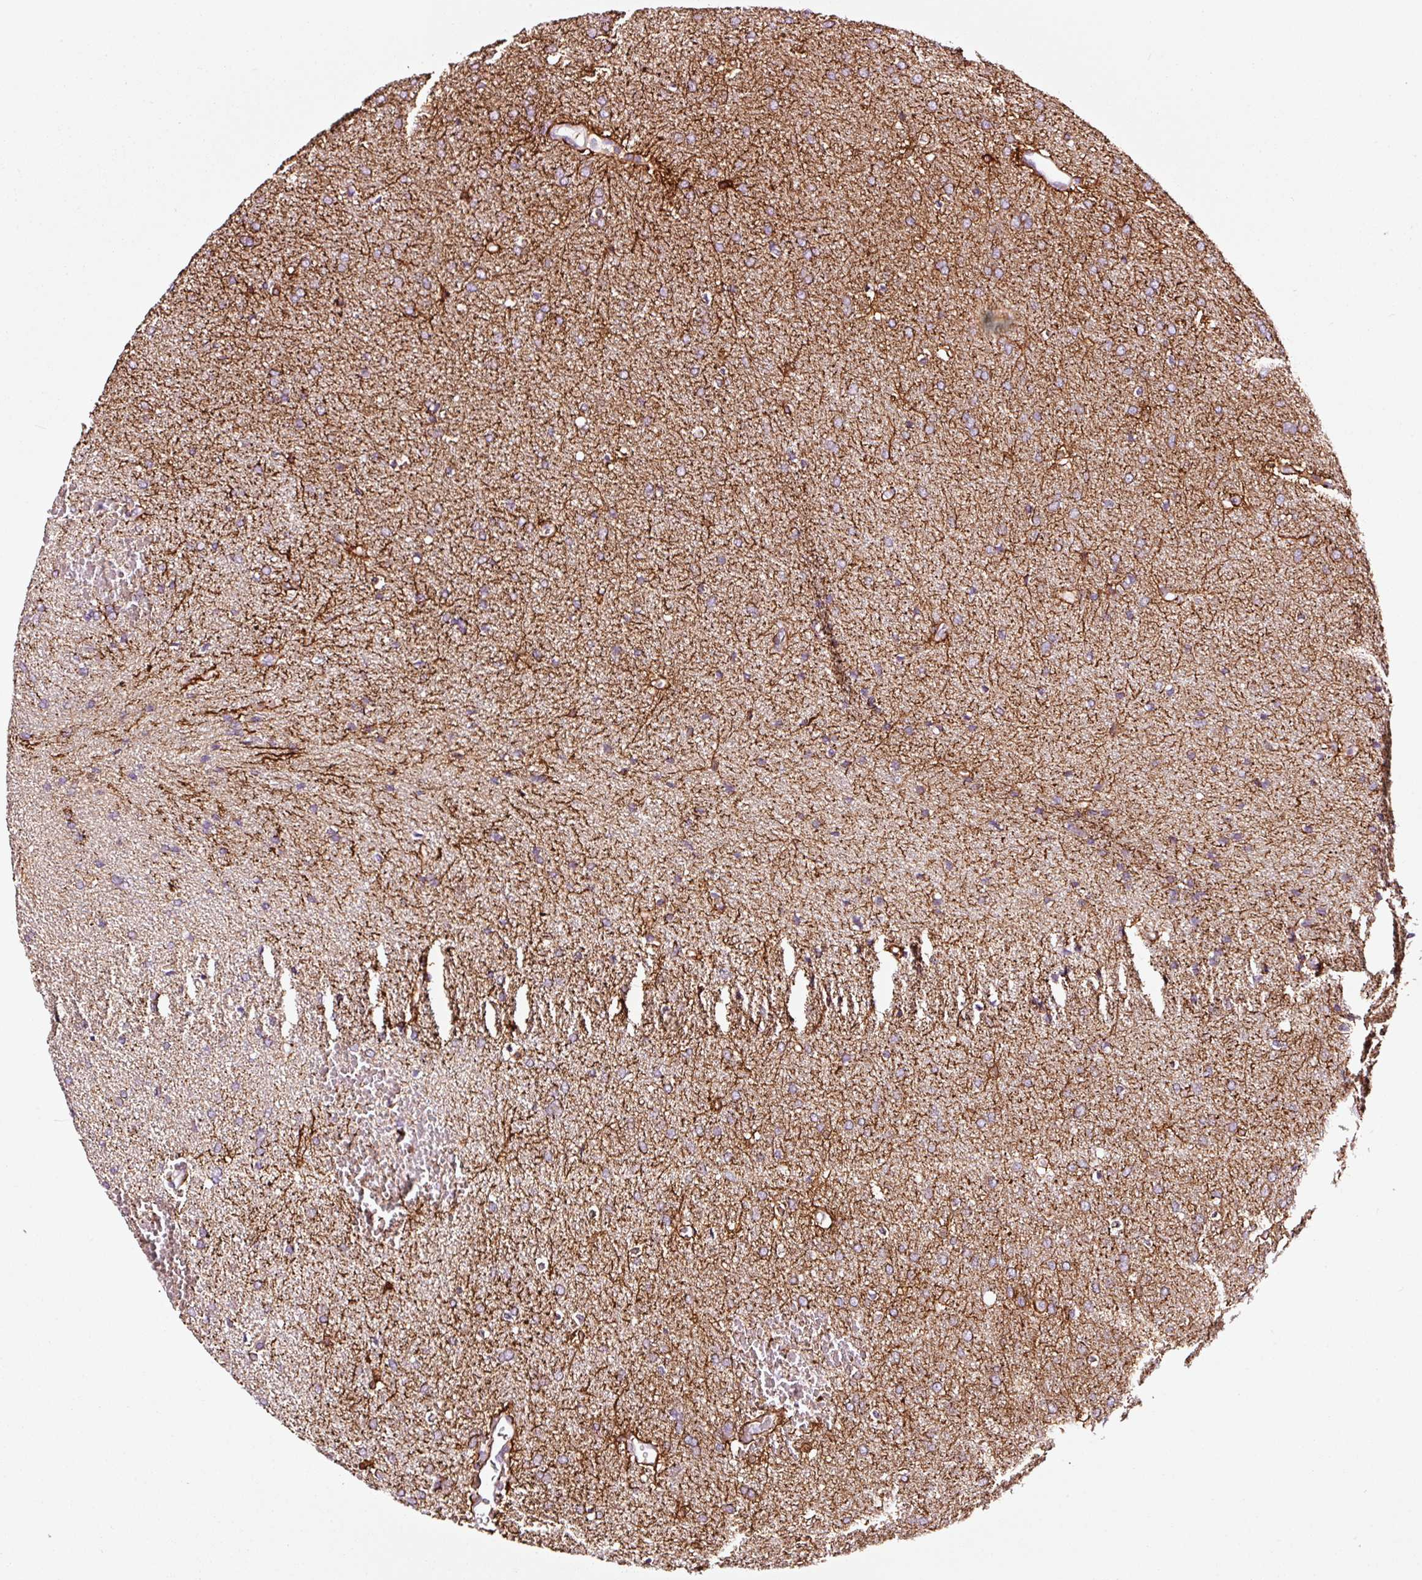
{"staining": {"intensity": "moderate", "quantity": "25%-75%", "location": "cytoplasmic/membranous"}, "tissue": "glioma", "cell_type": "Tumor cells", "image_type": "cancer", "snomed": [{"axis": "morphology", "description": "Glioma, malignant, Low grade"}, {"axis": "topography", "description": "Brain"}], "caption": "Immunohistochemical staining of human glioma displays medium levels of moderate cytoplasmic/membranous protein positivity in about 25%-75% of tumor cells.", "gene": "ADD3", "patient": {"sex": "female", "age": 34}}